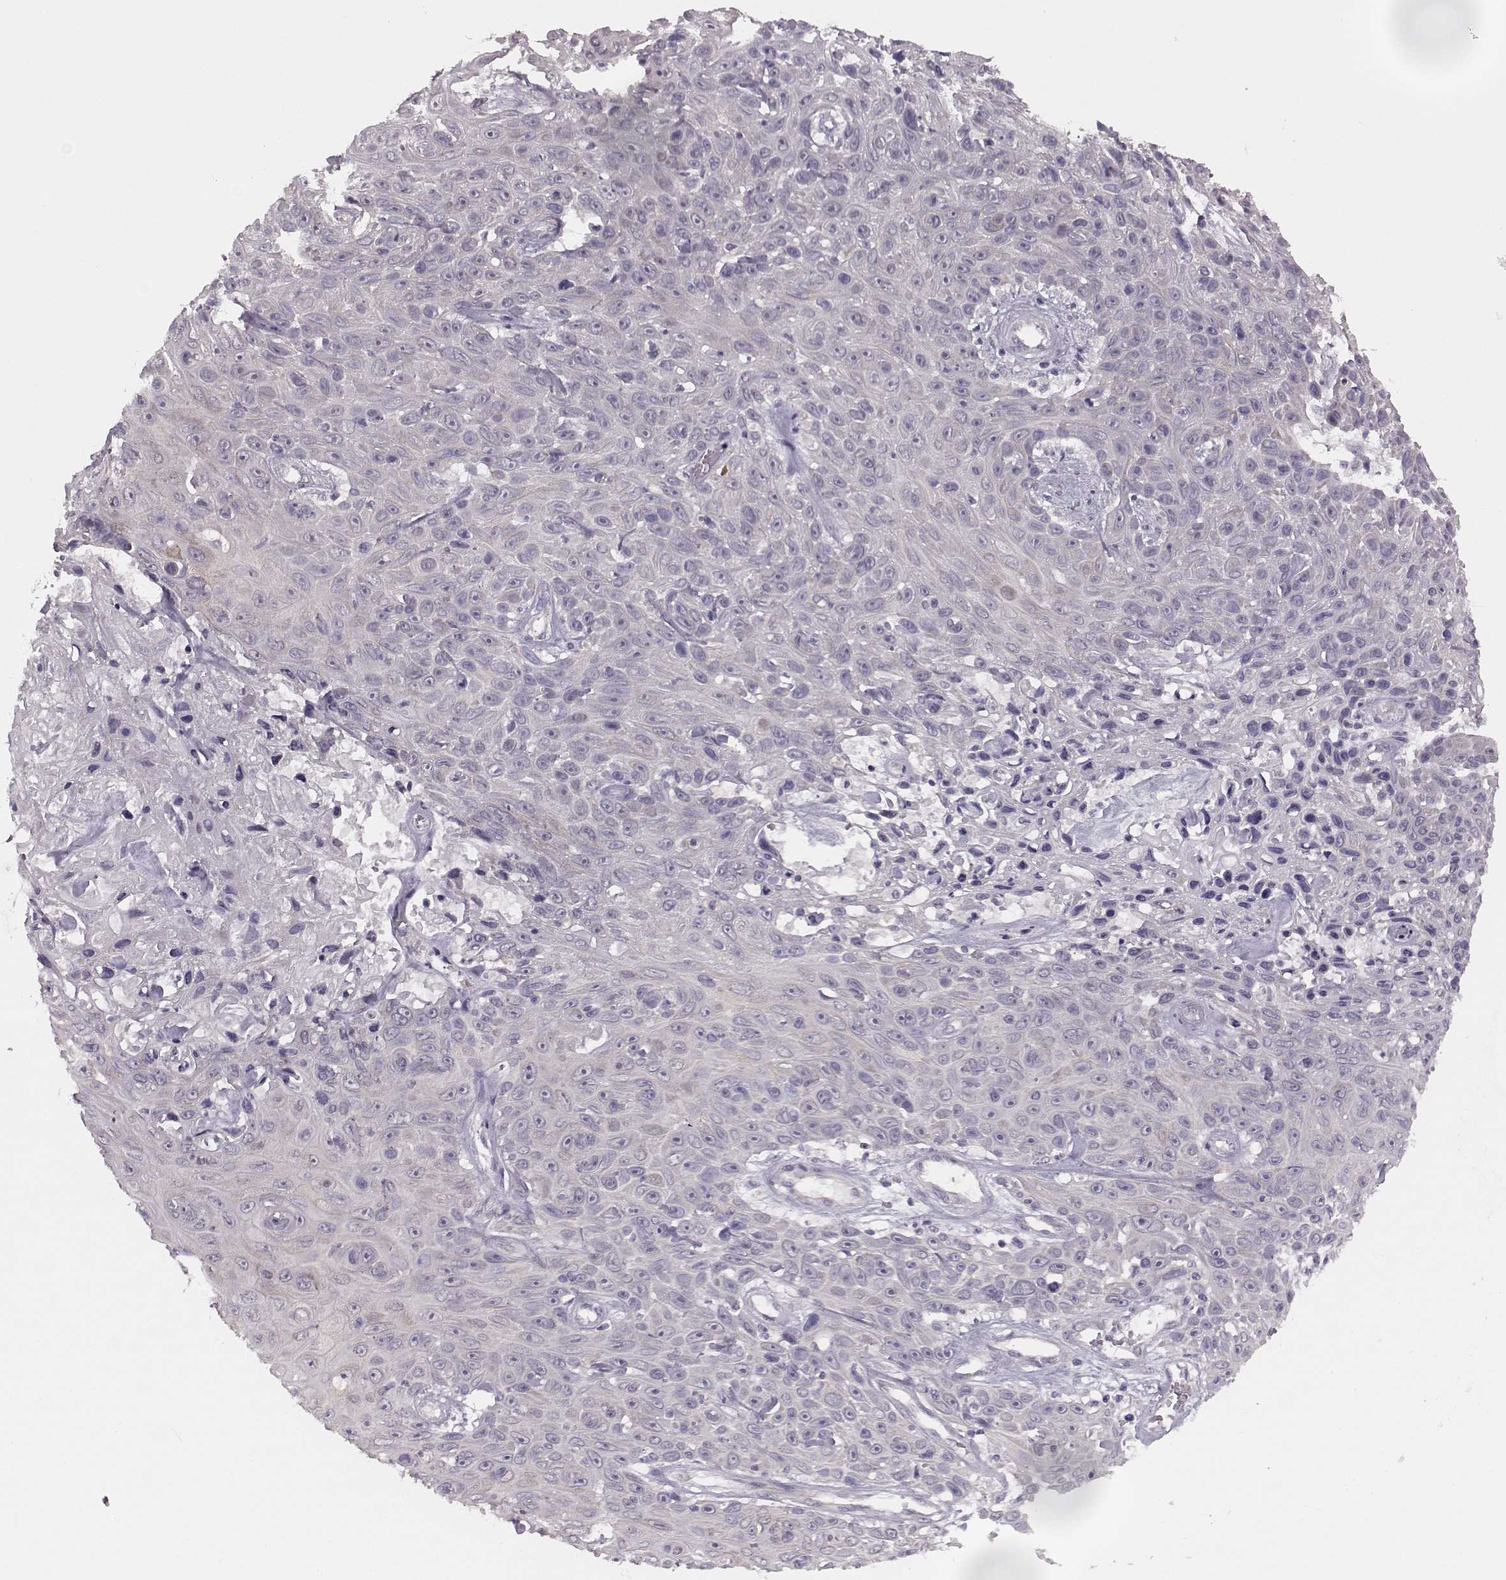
{"staining": {"intensity": "negative", "quantity": "none", "location": "none"}, "tissue": "skin cancer", "cell_type": "Tumor cells", "image_type": "cancer", "snomed": [{"axis": "morphology", "description": "Squamous cell carcinoma, NOS"}, {"axis": "topography", "description": "Skin"}], "caption": "Tumor cells show no significant protein expression in squamous cell carcinoma (skin).", "gene": "MAP6D1", "patient": {"sex": "male", "age": 82}}